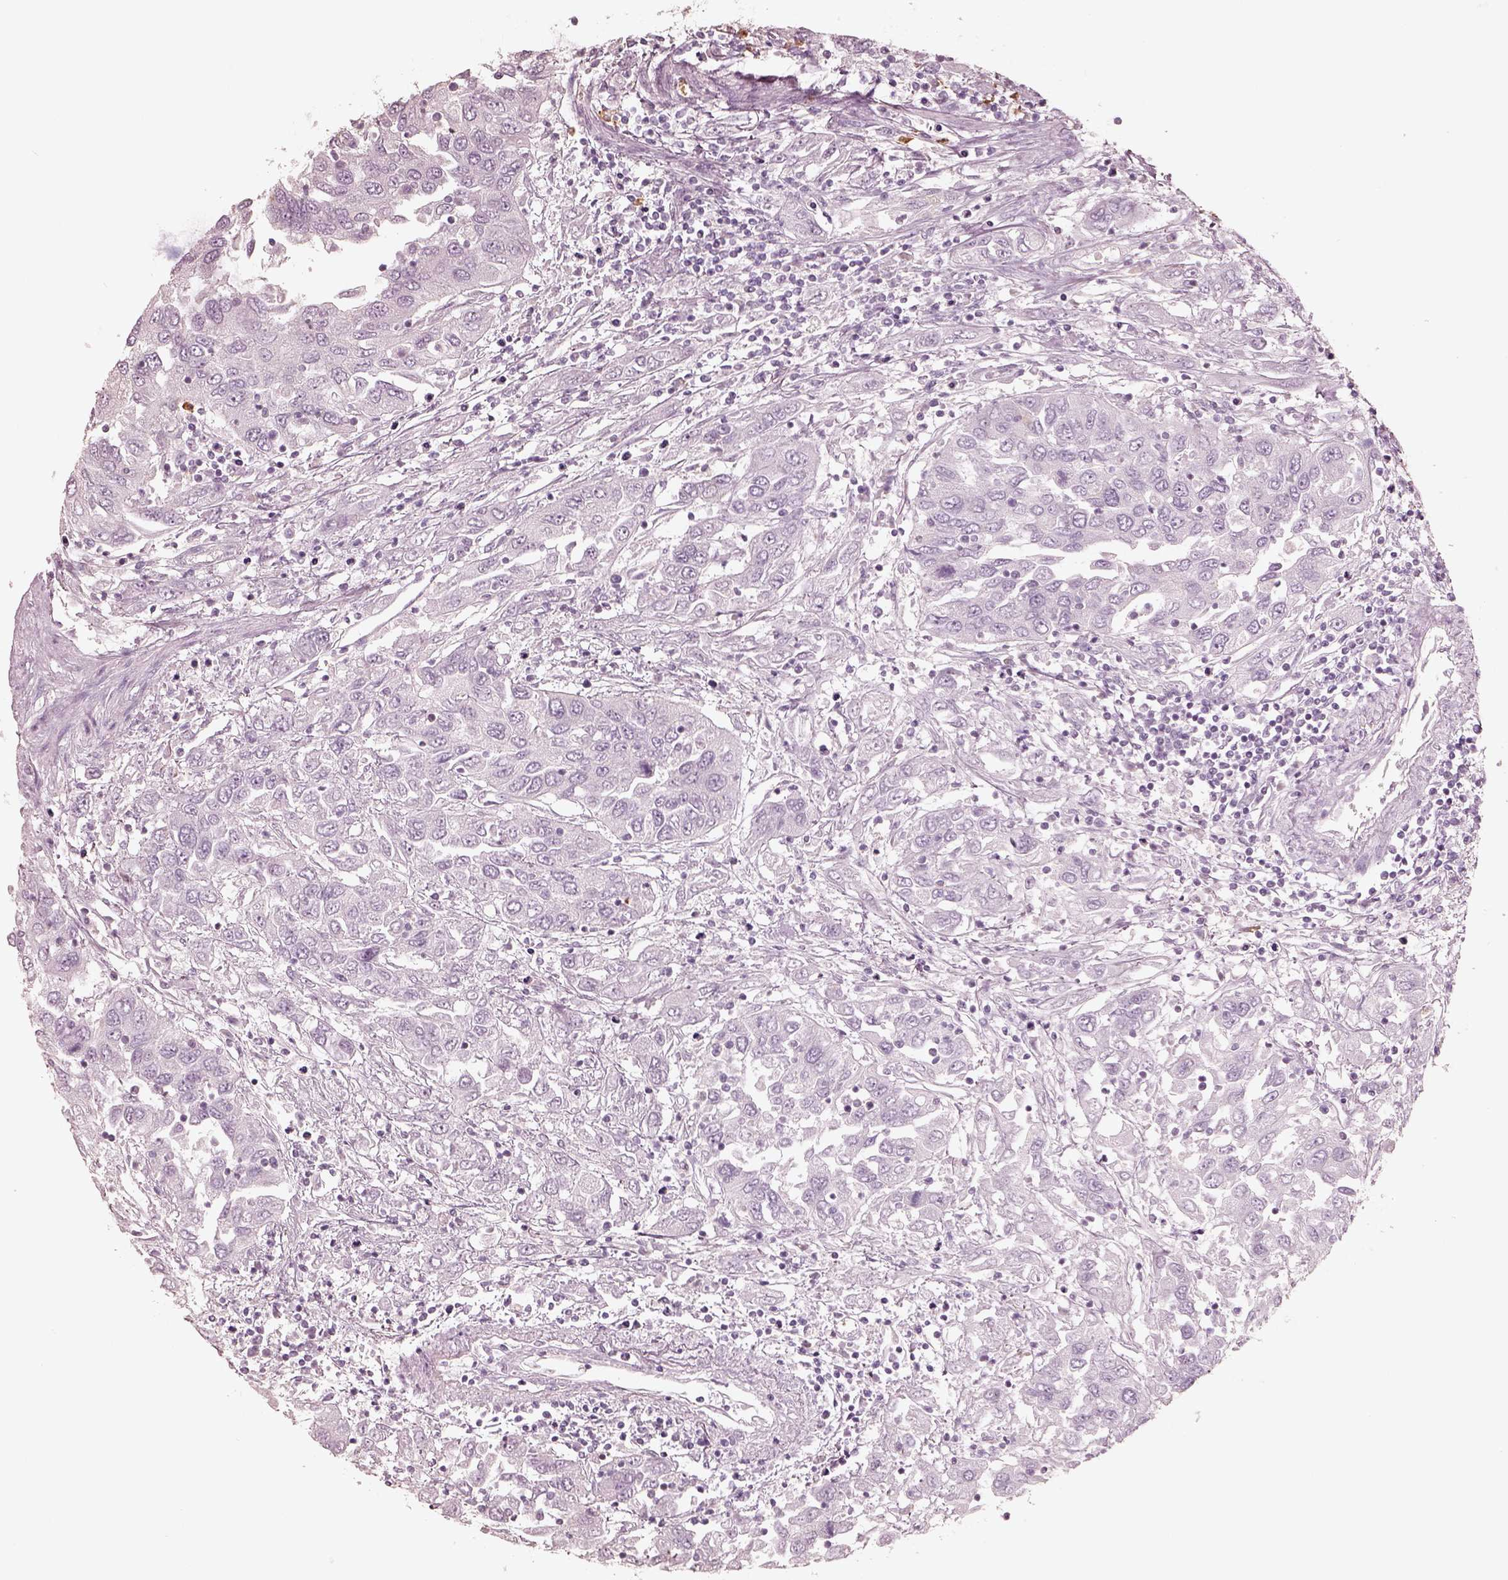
{"staining": {"intensity": "negative", "quantity": "none", "location": "none"}, "tissue": "urothelial cancer", "cell_type": "Tumor cells", "image_type": "cancer", "snomed": [{"axis": "morphology", "description": "Urothelial carcinoma, High grade"}, {"axis": "topography", "description": "Urinary bladder"}], "caption": "A high-resolution histopathology image shows IHC staining of urothelial carcinoma (high-grade), which displays no significant staining in tumor cells.", "gene": "GPRIN1", "patient": {"sex": "male", "age": 76}}